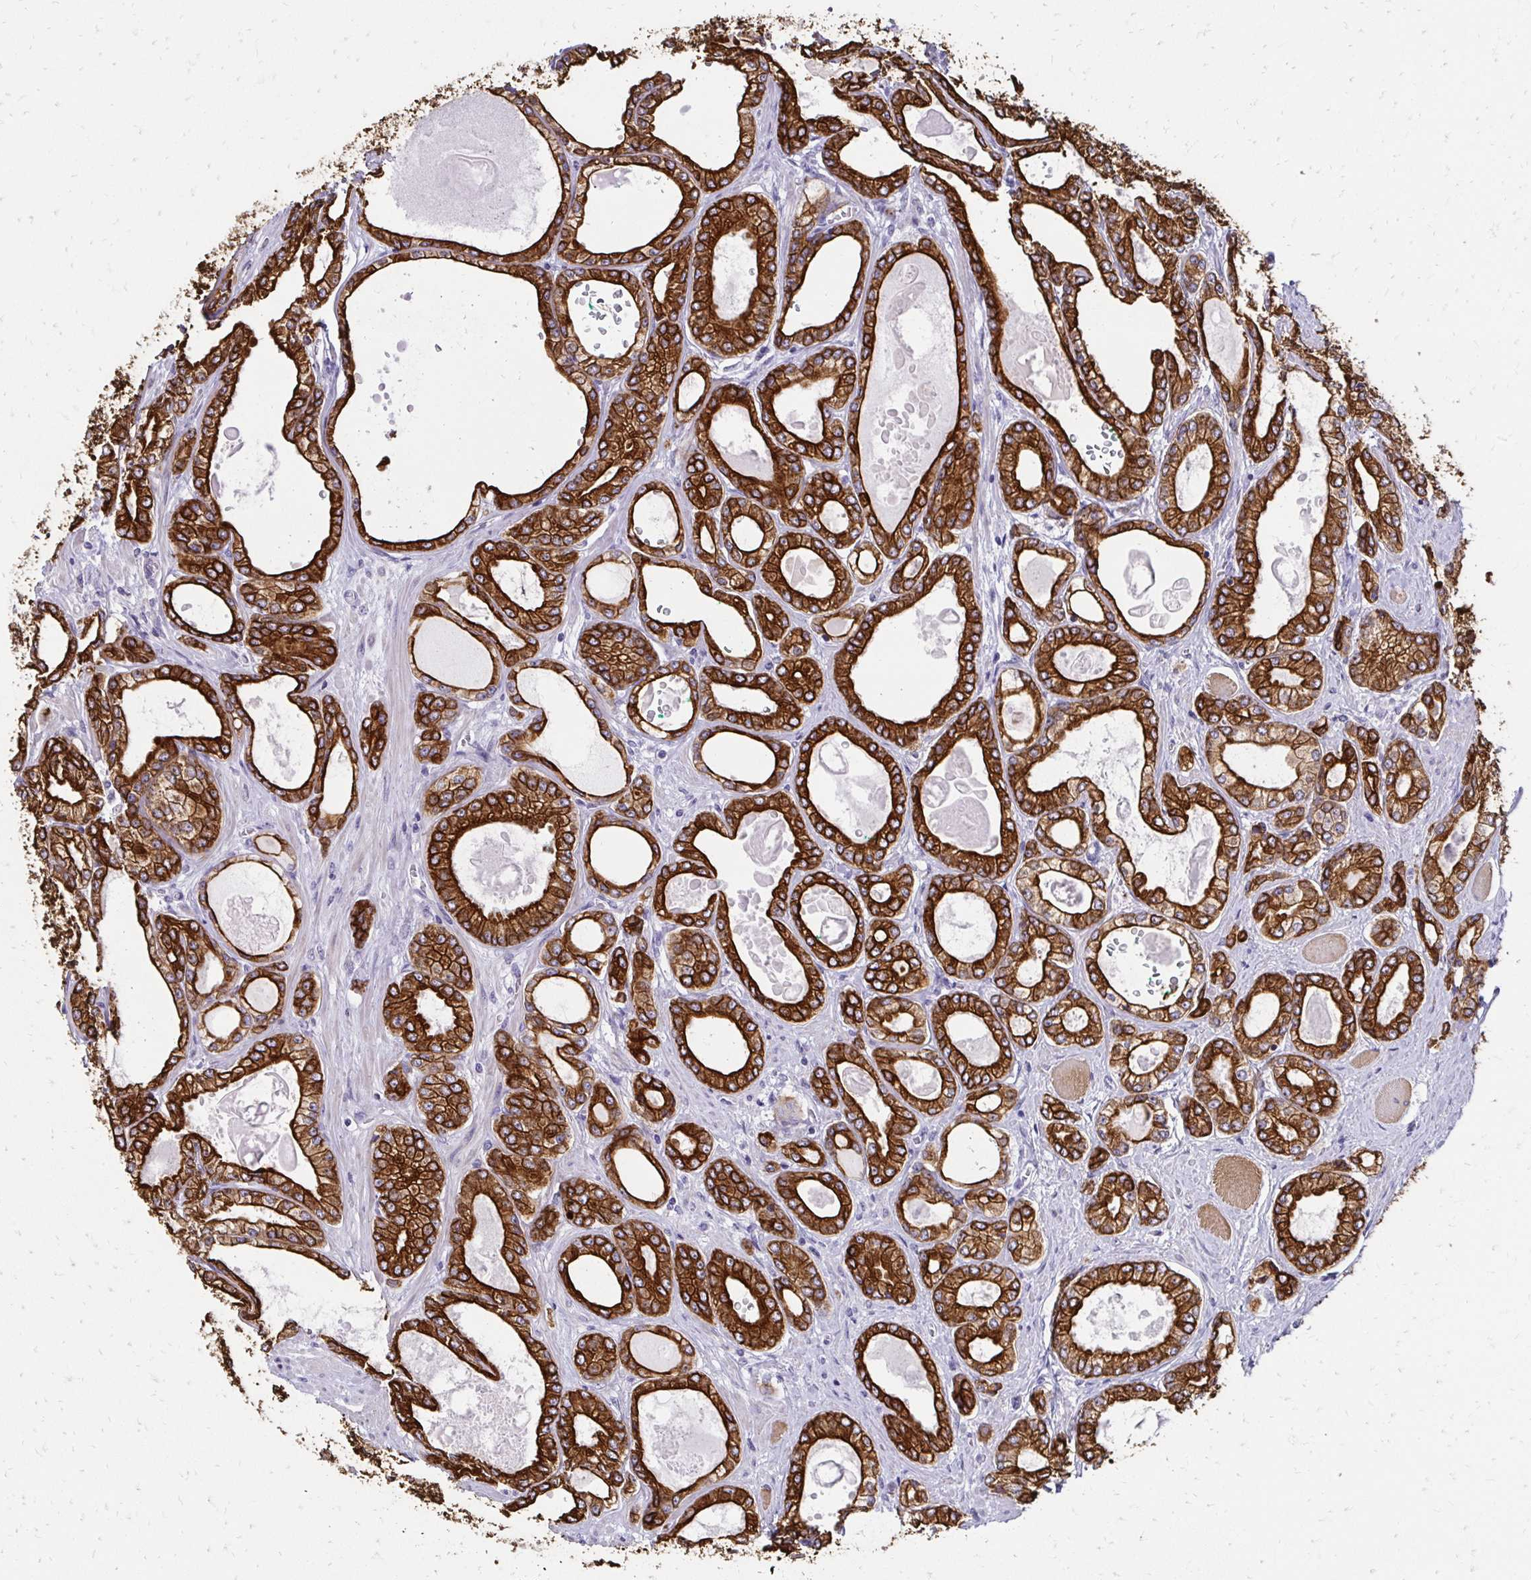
{"staining": {"intensity": "strong", "quantity": ">75%", "location": "cytoplasmic/membranous"}, "tissue": "prostate cancer", "cell_type": "Tumor cells", "image_type": "cancer", "snomed": [{"axis": "morphology", "description": "Adenocarcinoma, High grade"}, {"axis": "topography", "description": "Prostate"}], "caption": "Immunohistochemical staining of prostate adenocarcinoma (high-grade) displays high levels of strong cytoplasmic/membranous expression in about >75% of tumor cells. (DAB IHC with brightfield microscopy, high magnification).", "gene": "C1QTNF2", "patient": {"sex": "male", "age": 68}}